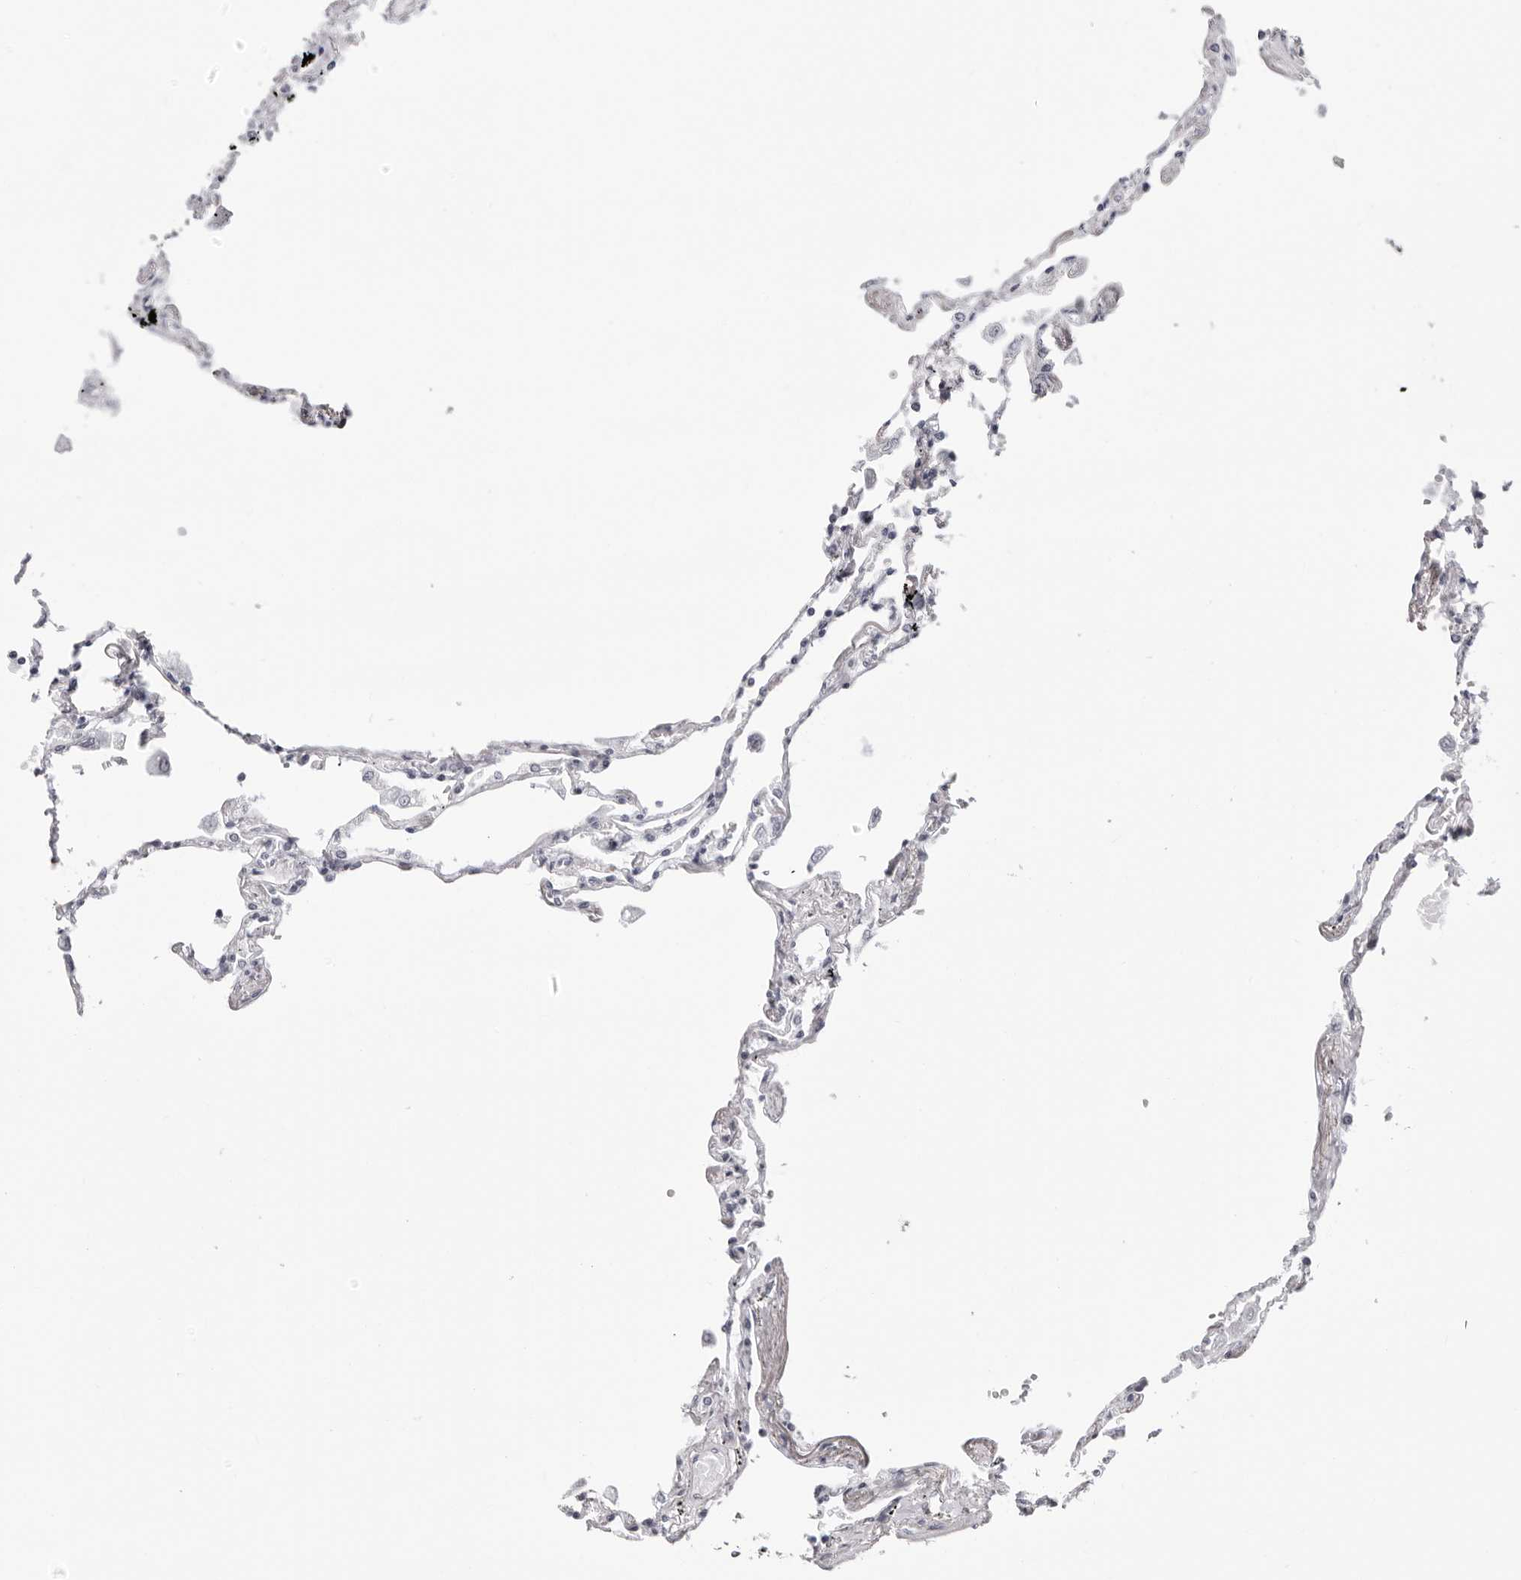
{"staining": {"intensity": "weak", "quantity": "<25%", "location": "nuclear"}, "tissue": "lung", "cell_type": "Alveolar cells", "image_type": "normal", "snomed": [{"axis": "morphology", "description": "Normal tissue, NOS"}, {"axis": "topography", "description": "Lung"}], "caption": "IHC of unremarkable human lung displays no positivity in alveolar cells. (DAB (3,3'-diaminobenzidine) immunohistochemistry with hematoxylin counter stain).", "gene": "NTPCR", "patient": {"sex": "female", "age": 67}}